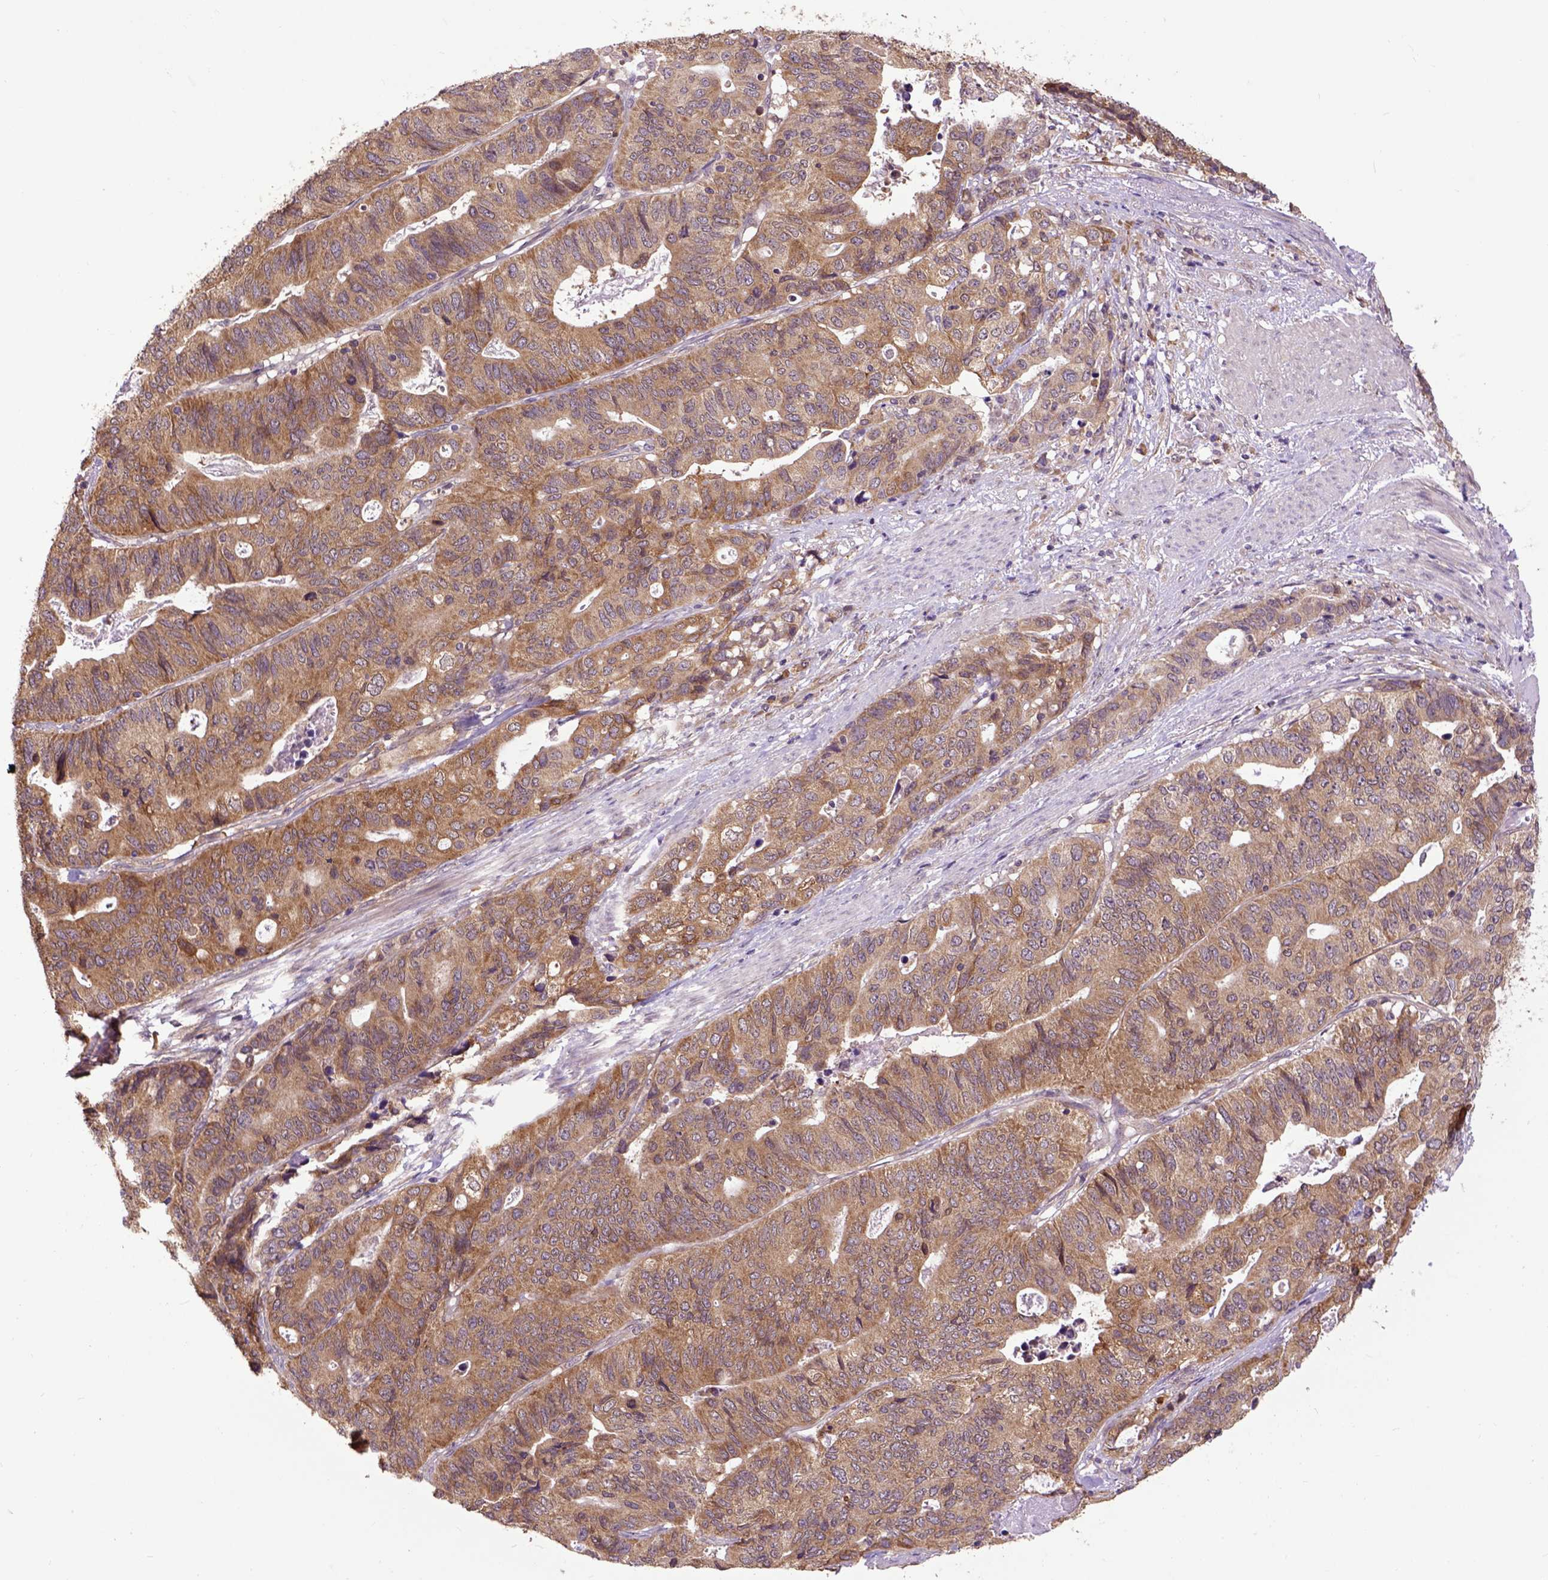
{"staining": {"intensity": "moderate", "quantity": ">75%", "location": "cytoplasmic/membranous"}, "tissue": "stomach cancer", "cell_type": "Tumor cells", "image_type": "cancer", "snomed": [{"axis": "morphology", "description": "Adenocarcinoma, NOS"}, {"axis": "topography", "description": "Stomach, upper"}], "caption": "A micrograph of stomach cancer (adenocarcinoma) stained for a protein exhibits moderate cytoplasmic/membranous brown staining in tumor cells.", "gene": "ARL1", "patient": {"sex": "female", "age": 67}}